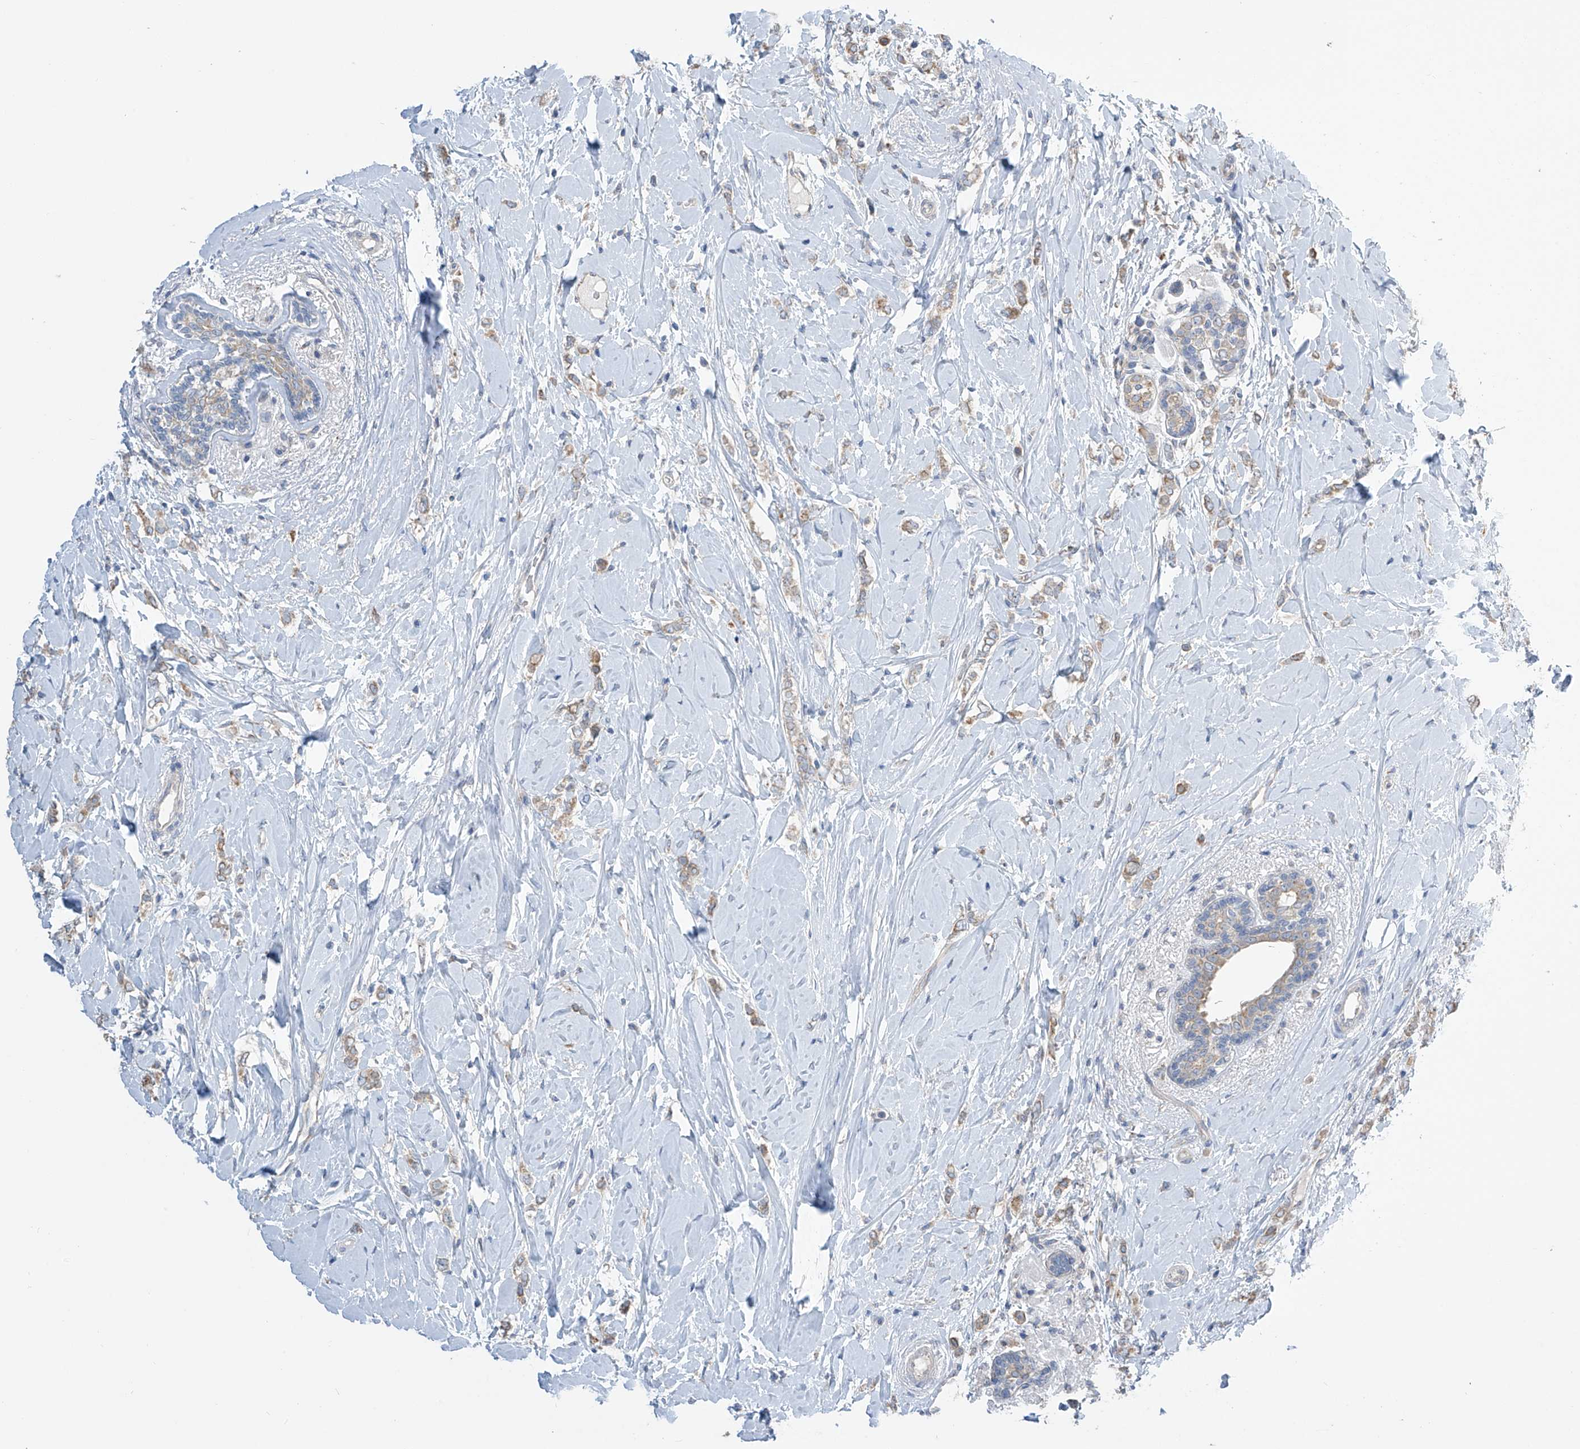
{"staining": {"intensity": "weak", "quantity": "25%-75%", "location": "cytoplasmic/membranous"}, "tissue": "breast cancer", "cell_type": "Tumor cells", "image_type": "cancer", "snomed": [{"axis": "morphology", "description": "Normal tissue, NOS"}, {"axis": "morphology", "description": "Lobular carcinoma"}, {"axis": "topography", "description": "Breast"}], "caption": "A photomicrograph showing weak cytoplasmic/membranous expression in approximately 25%-75% of tumor cells in breast cancer, as visualized by brown immunohistochemical staining.", "gene": "PNPT1", "patient": {"sex": "female", "age": 47}}